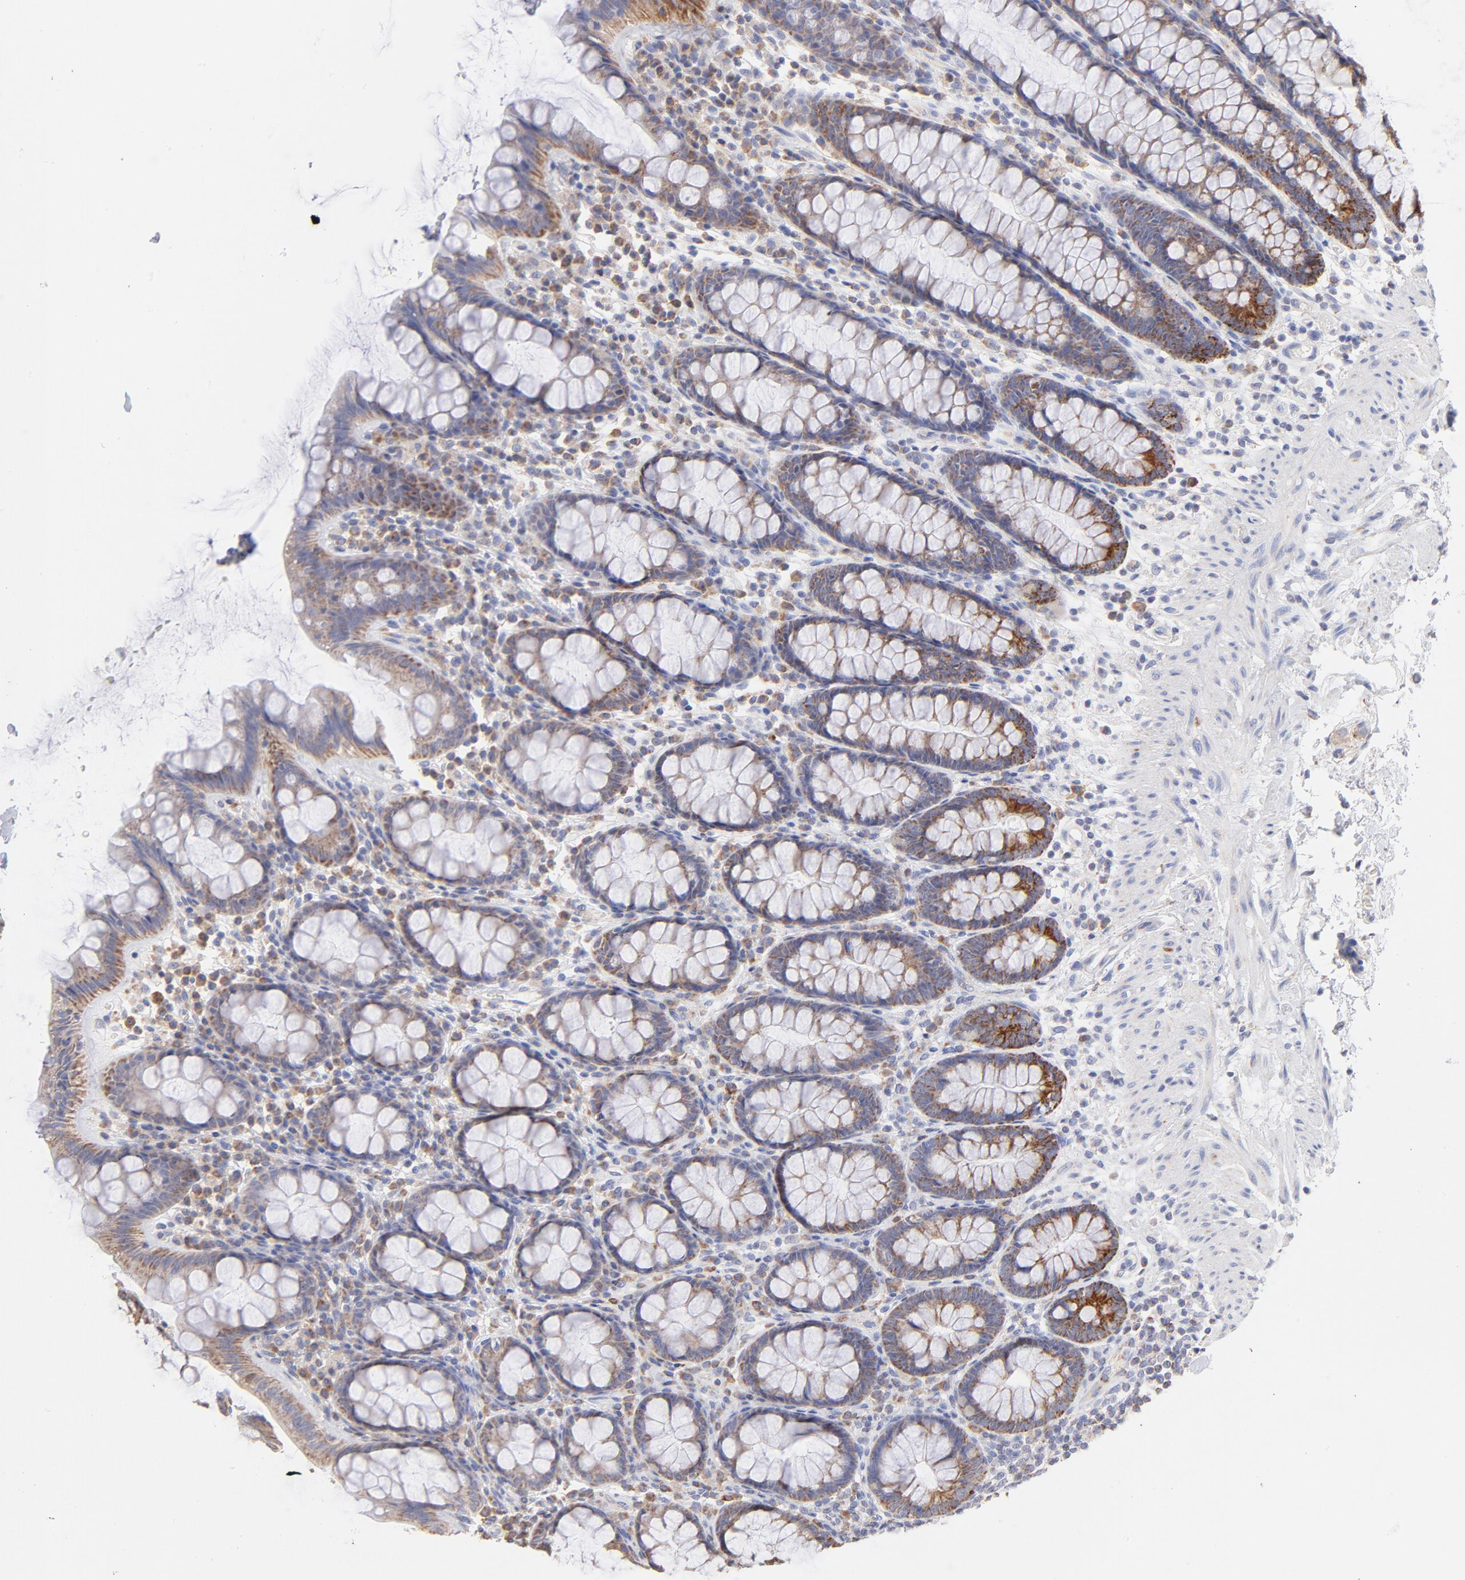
{"staining": {"intensity": "moderate", "quantity": "25%-75%", "location": "cytoplasmic/membranous"}, "tissue": "rectum", "cell_type": "Glandular cells", "image_type": "normal", "snomed": [{"axis": "morphology", "description": "Normal tissue, NOS"}, {"axis": "topography", "description": "Rectum"}], "caption": "Glandular cells reveal medium levels of moderate cytoplasmic/membranous staining in approximately 25%-75% of cells in normal rectum. Ihc stains the protein of interest in brown and the nuclei are stained blue.", "gene": "TIMM8A", "patient": {"sex": "male", "age": 92}}